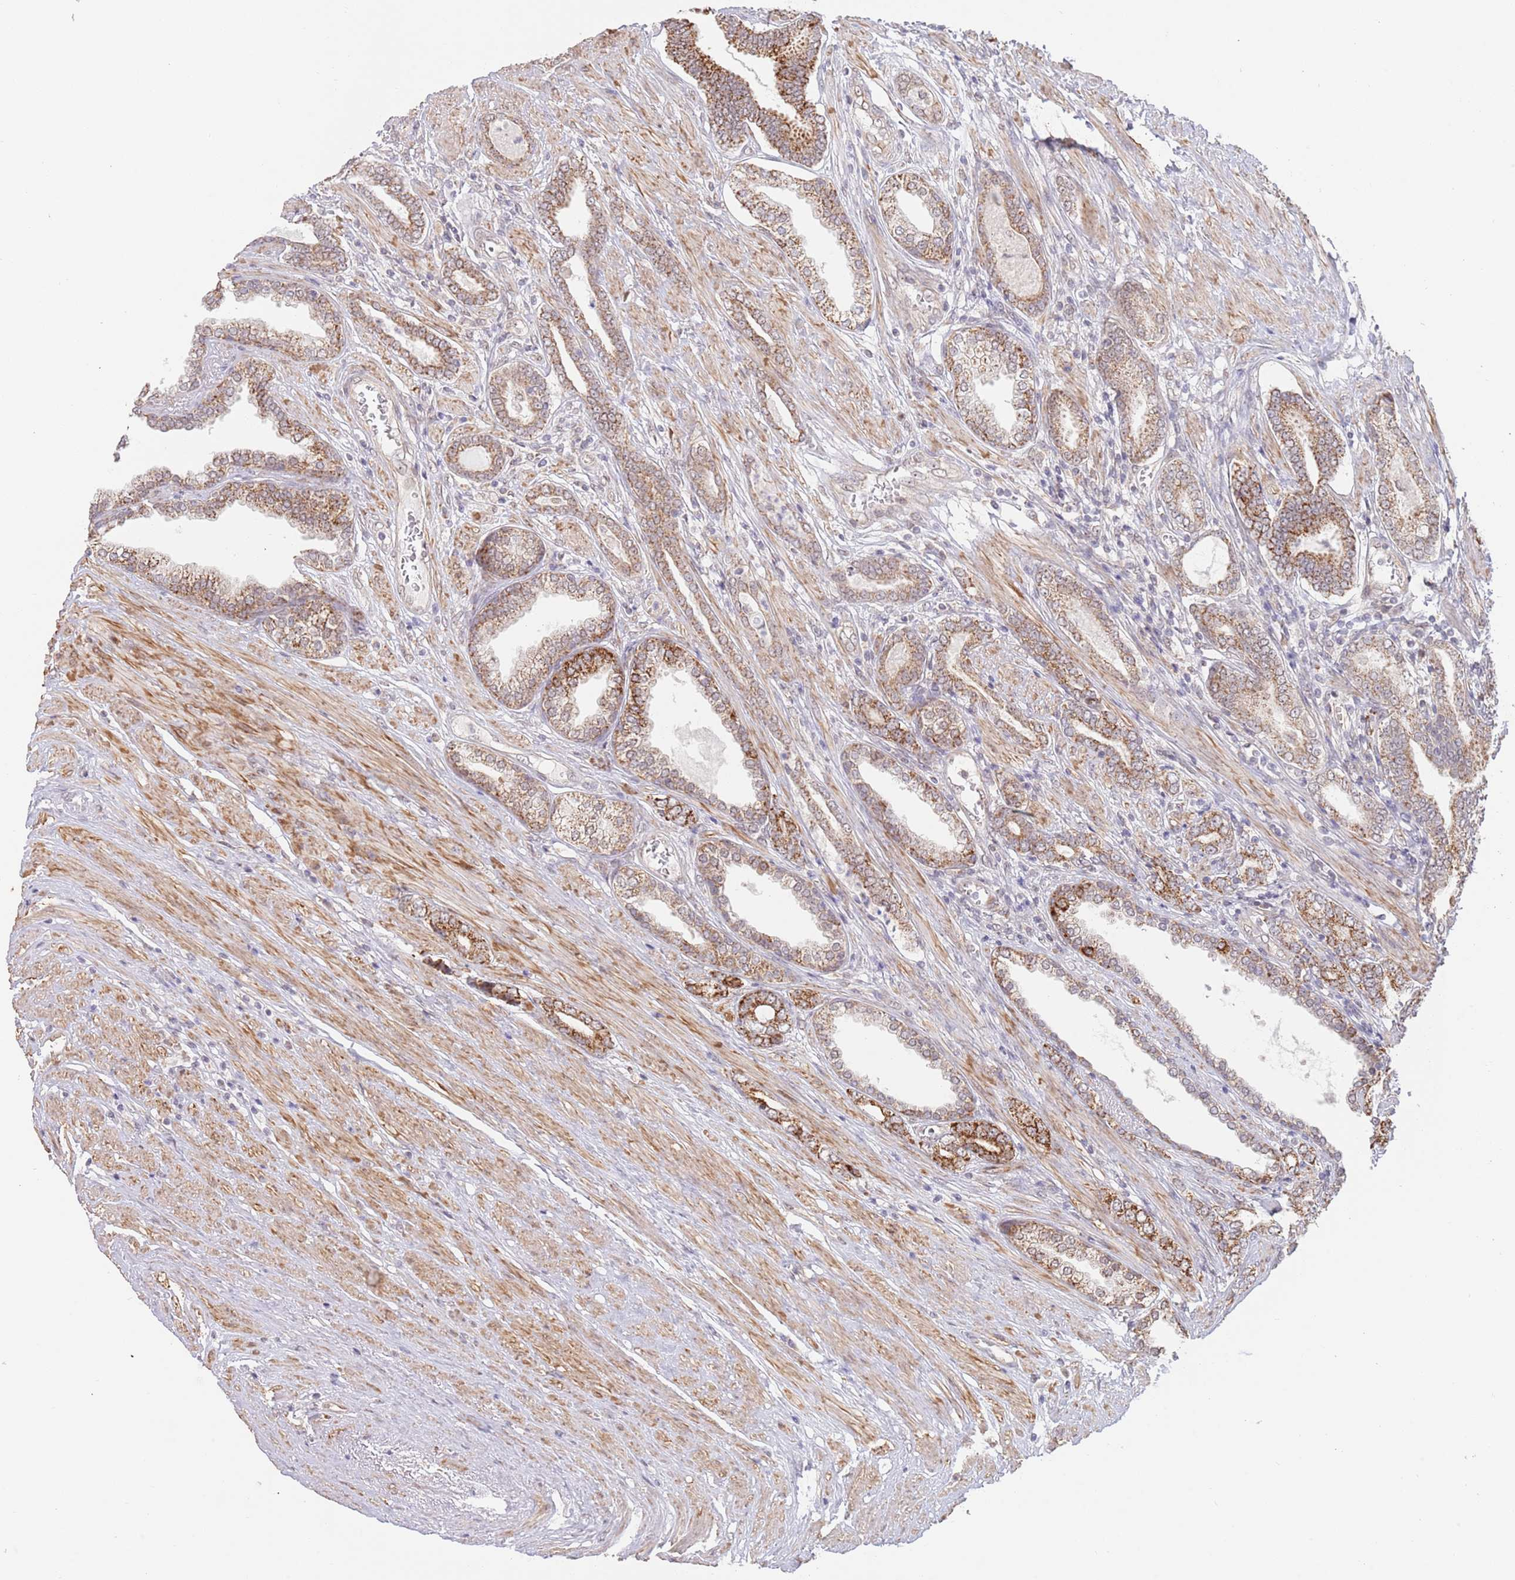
{"staining": {"intensity": "strong", "quantity": ">75%", "location": "cytoplasmic/membranous"}, "tissue": "prostate cancer", "cell_type": "Tumor cells", "image_type": "cancer", "snomed": [{"axis": "morphology", "description": "Adenocarcinoma, NOS"}, {"axis": "topography", "description": "Prostate and seminal vesicle, NOS"}], "caption": "Immunohistochemistry histopathology image of neoplastic tissue: adenocarcinoma (prostate) stained using IHC shows high levels of strong protein expression localized specifically in the cytoplasmic/membranous of tumor cells, appearing as a cytoplasmic/membranous brown color.", "gene": "UQCC3", "patient": {"sex": "male", "age": 76}}